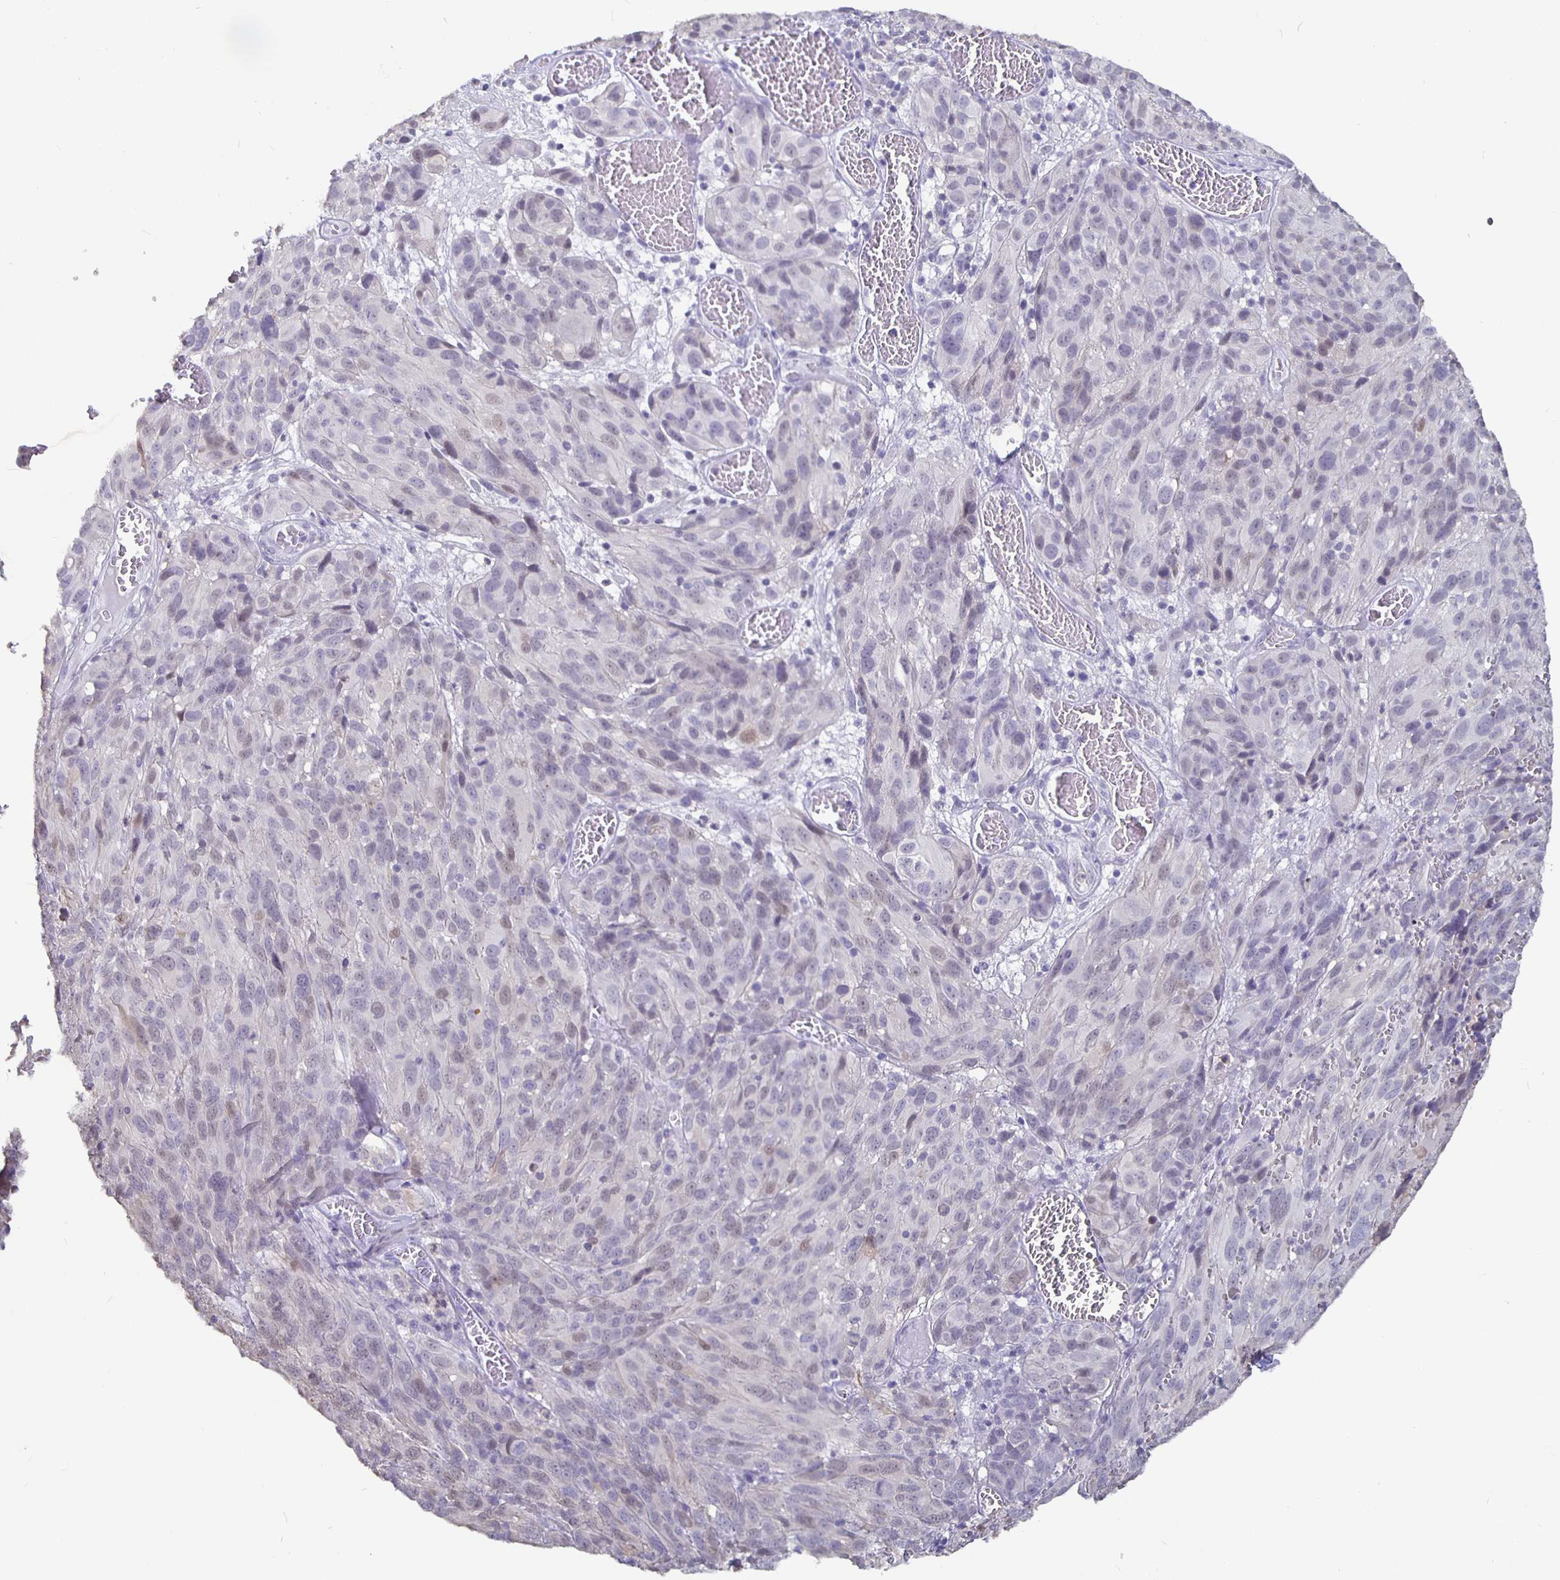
{"staining": {"intensity": "negative", "quantity": "none", "location": "none"}, "tissue": "melanoma", "cell_type": "Tumor cells", "image_type": "cancer", "snomed": [{"axis": "morphology", "description": "Malignant melanoma, NOS"}, {"axis": "topography", "description": "Skin"}], "caption": "The IHC image has no significant expression in tumor cells of malignant melanoma tissue. Nuclei are stained in blue.", "gene": "GPX4", "patient": {"sex": "male", "age": 51}}